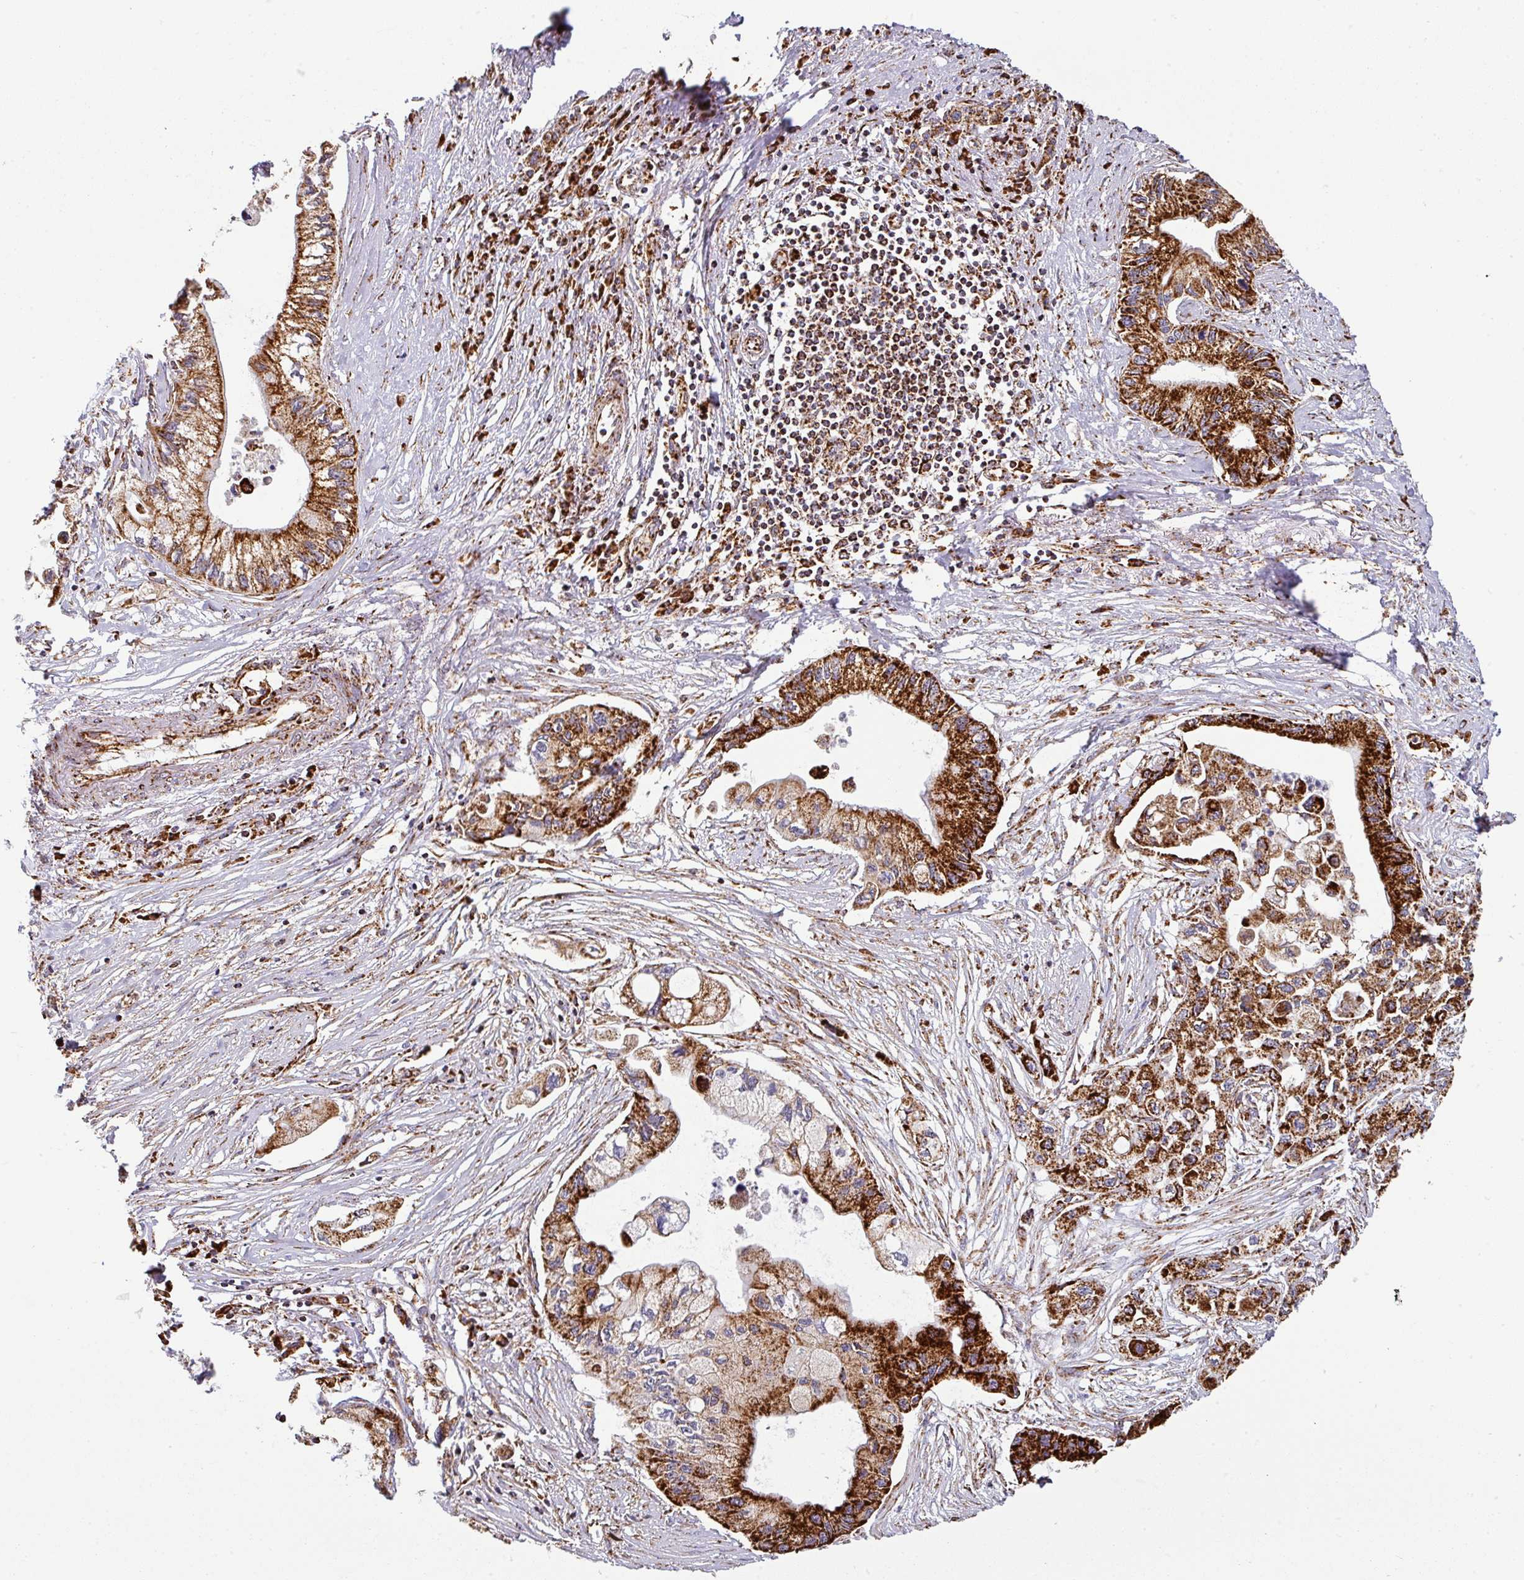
{"staining": {"intensity": "strong", "quantity": ">75%", "location": "cytoplasmic/membranous"}, "tissue": "pancreatic cancer", "cell_type": "Tumor cells", "image_type": "cancer", "snomed": [{"axis": "morphology", "description": "Adenocarcinoma, NOS"}, {"axis": "topography", "description": "Pancreas"}], "caption": "Tumor cells reveal high levels of strong cytoplasmic/membranous expression in approximately >75% of cells in adenocarcinoma (pancreatic). Using DAB (brown) and hematoxylin (blue) stains, captured at high magnification using brightfield microscopy.", "gene": "TRAP1", "patient": {"sex": "male", "age": 61}}